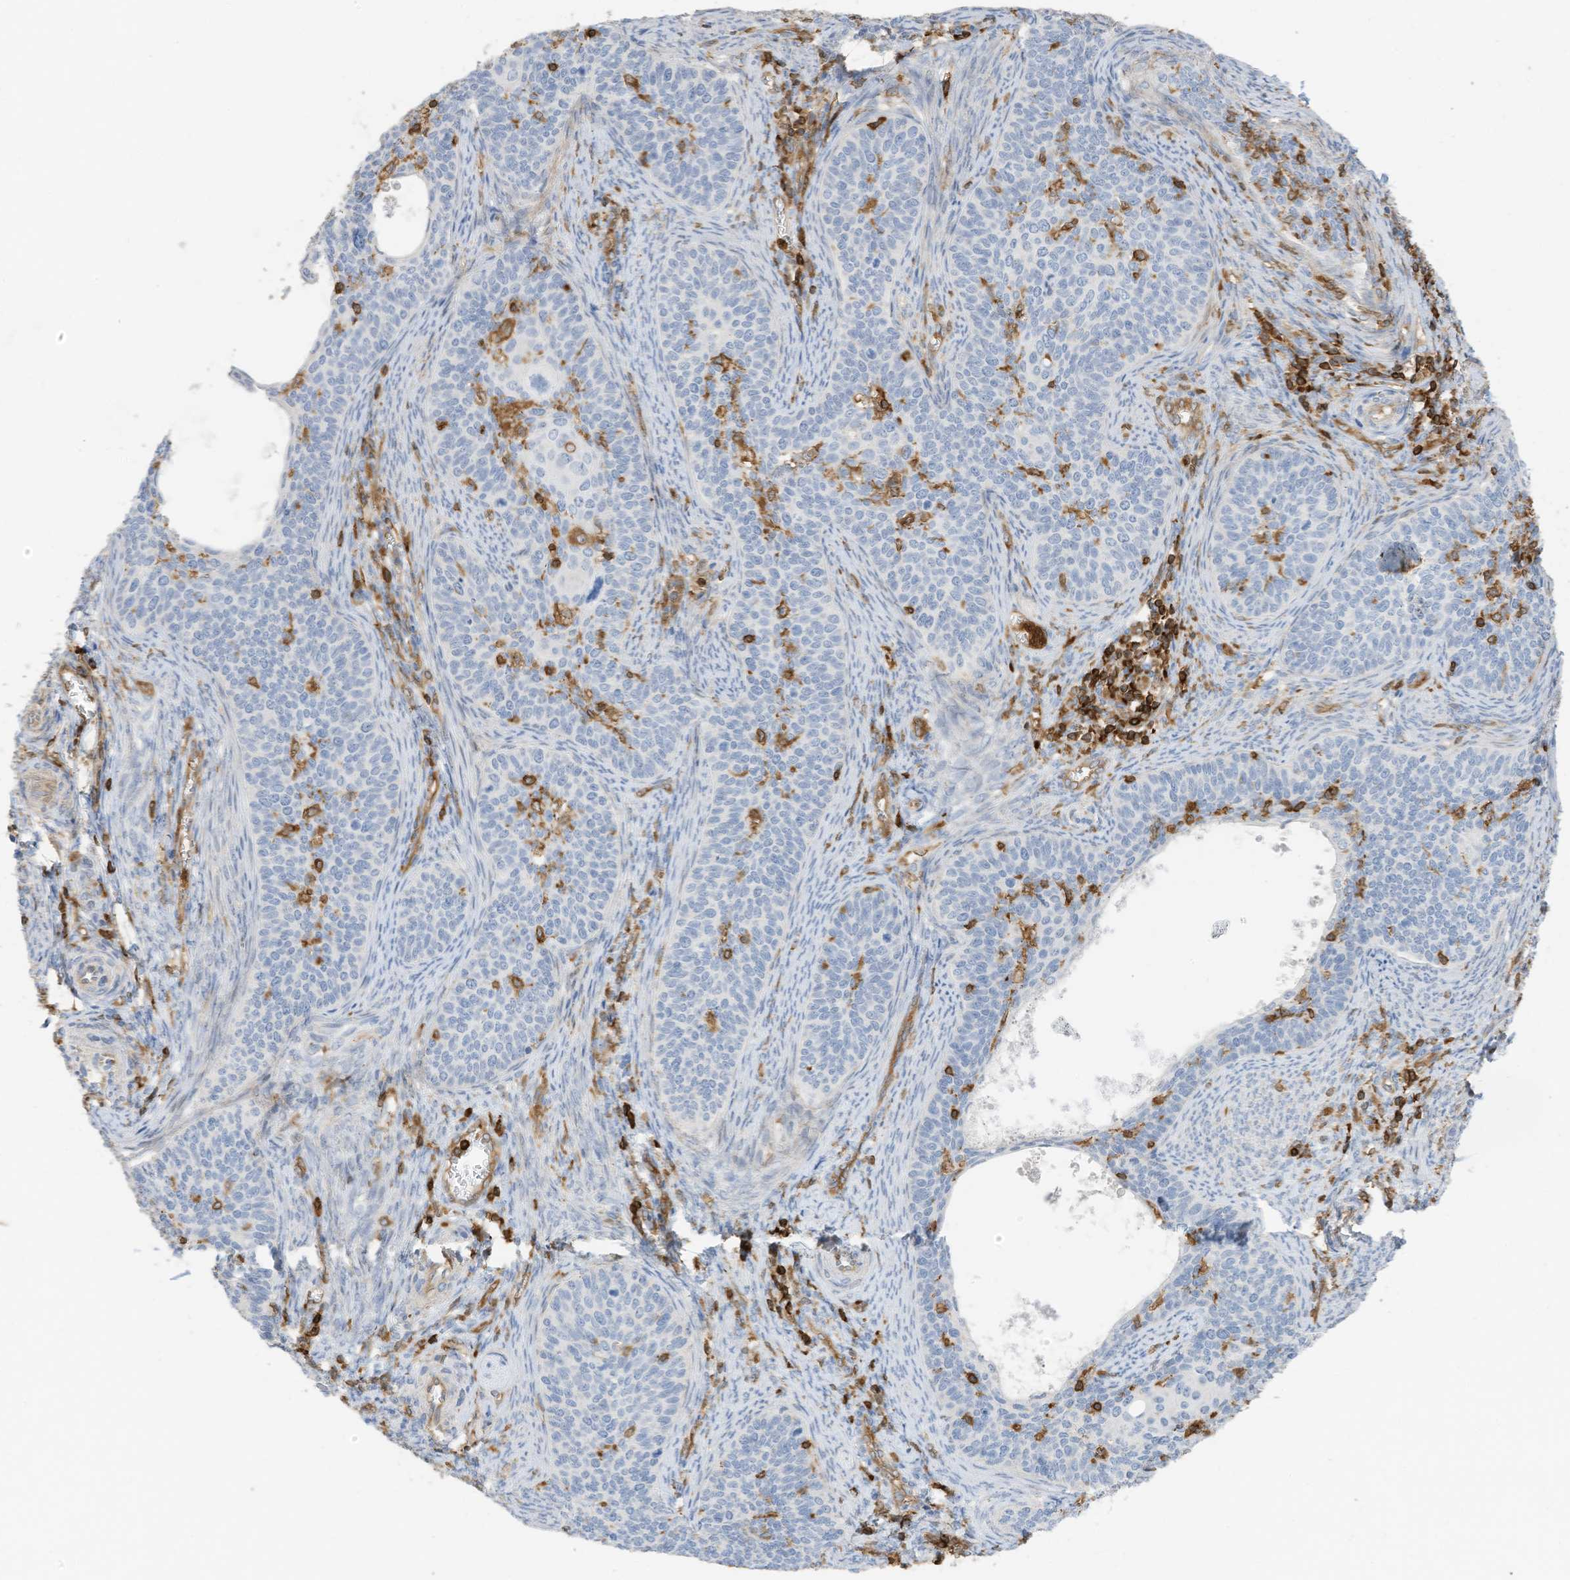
{"staining": {"intensity": "negative", "quantity": "none", "location": "none"}, "tissue": "cervical cancer", "cell_type": "Tumor cells", "image_type": "cancer", "snomed": [{"axis": "morphology", "description": "Squamous cell carcinoma, NOS"}, {"axis": "topography", "description": "Cervix"}], "caption": "Cervical cancer stained for a protein using immunohistochemistry (IHC) reveals no expression tumor cells.", "gene": "ARHGAP25", "patient": {"sex": "female", "age": 33}}